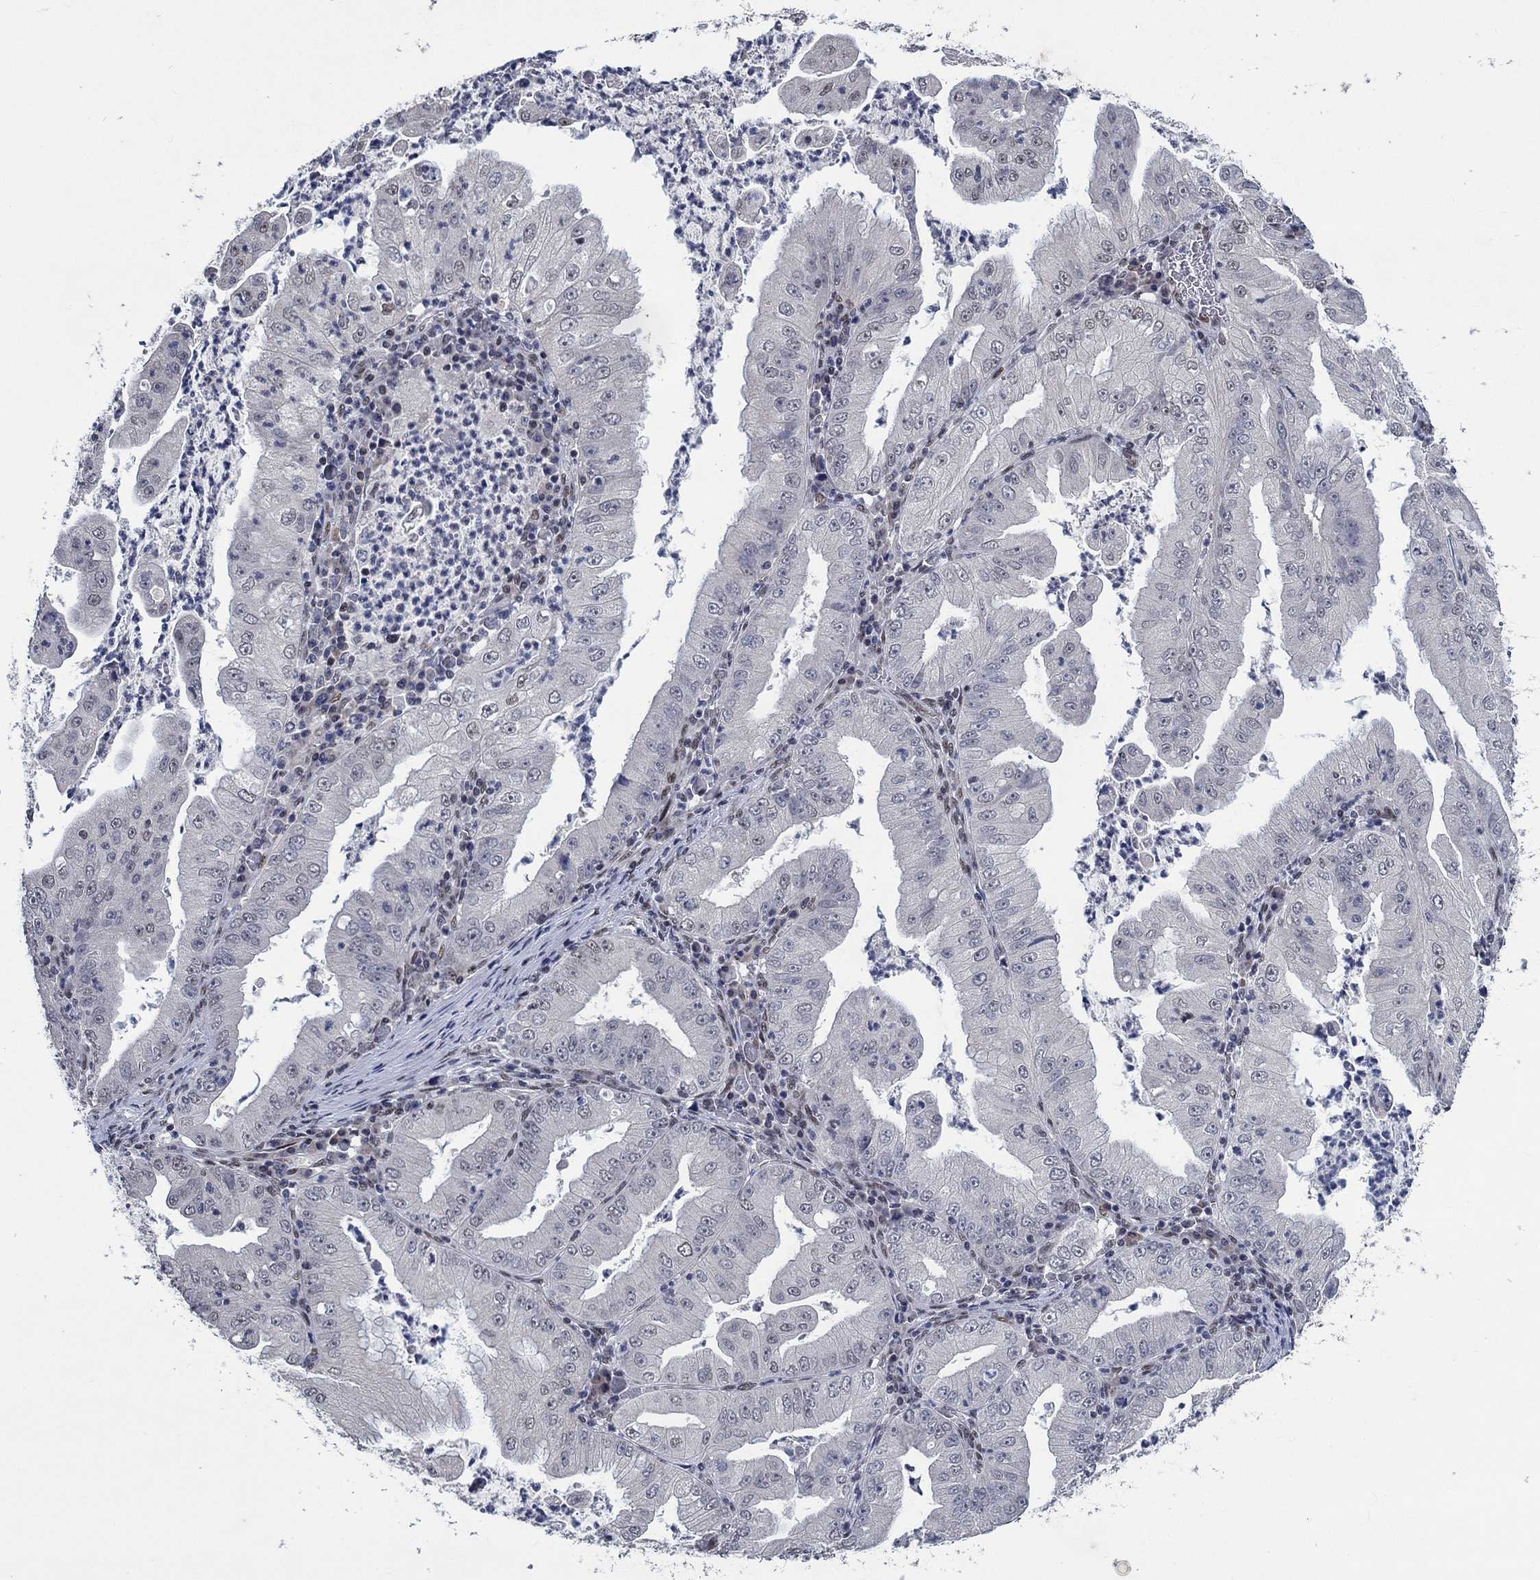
{"staining": {"intensity": "weak", "quantity": "<25%", "location": "nuclear"}, "tissue": "stomach cancer", "cell_type": "Tumor cells", "image_type": "cancer", "snomed": [{"axis": "morphology", "description": "Adenocarcinoma, NOS"}, {"axis": "topography", "description": "Stomach"}], "caption": "High magnification brightfield microscopy of stomach cancer (adenocarcinoma) stained with DAB (brown) and counterstained with hematoxylin (blue): tumor cells show no significant positivity.", "gene": "HTN1", "patient": {"sex": "male", "age": 76}}